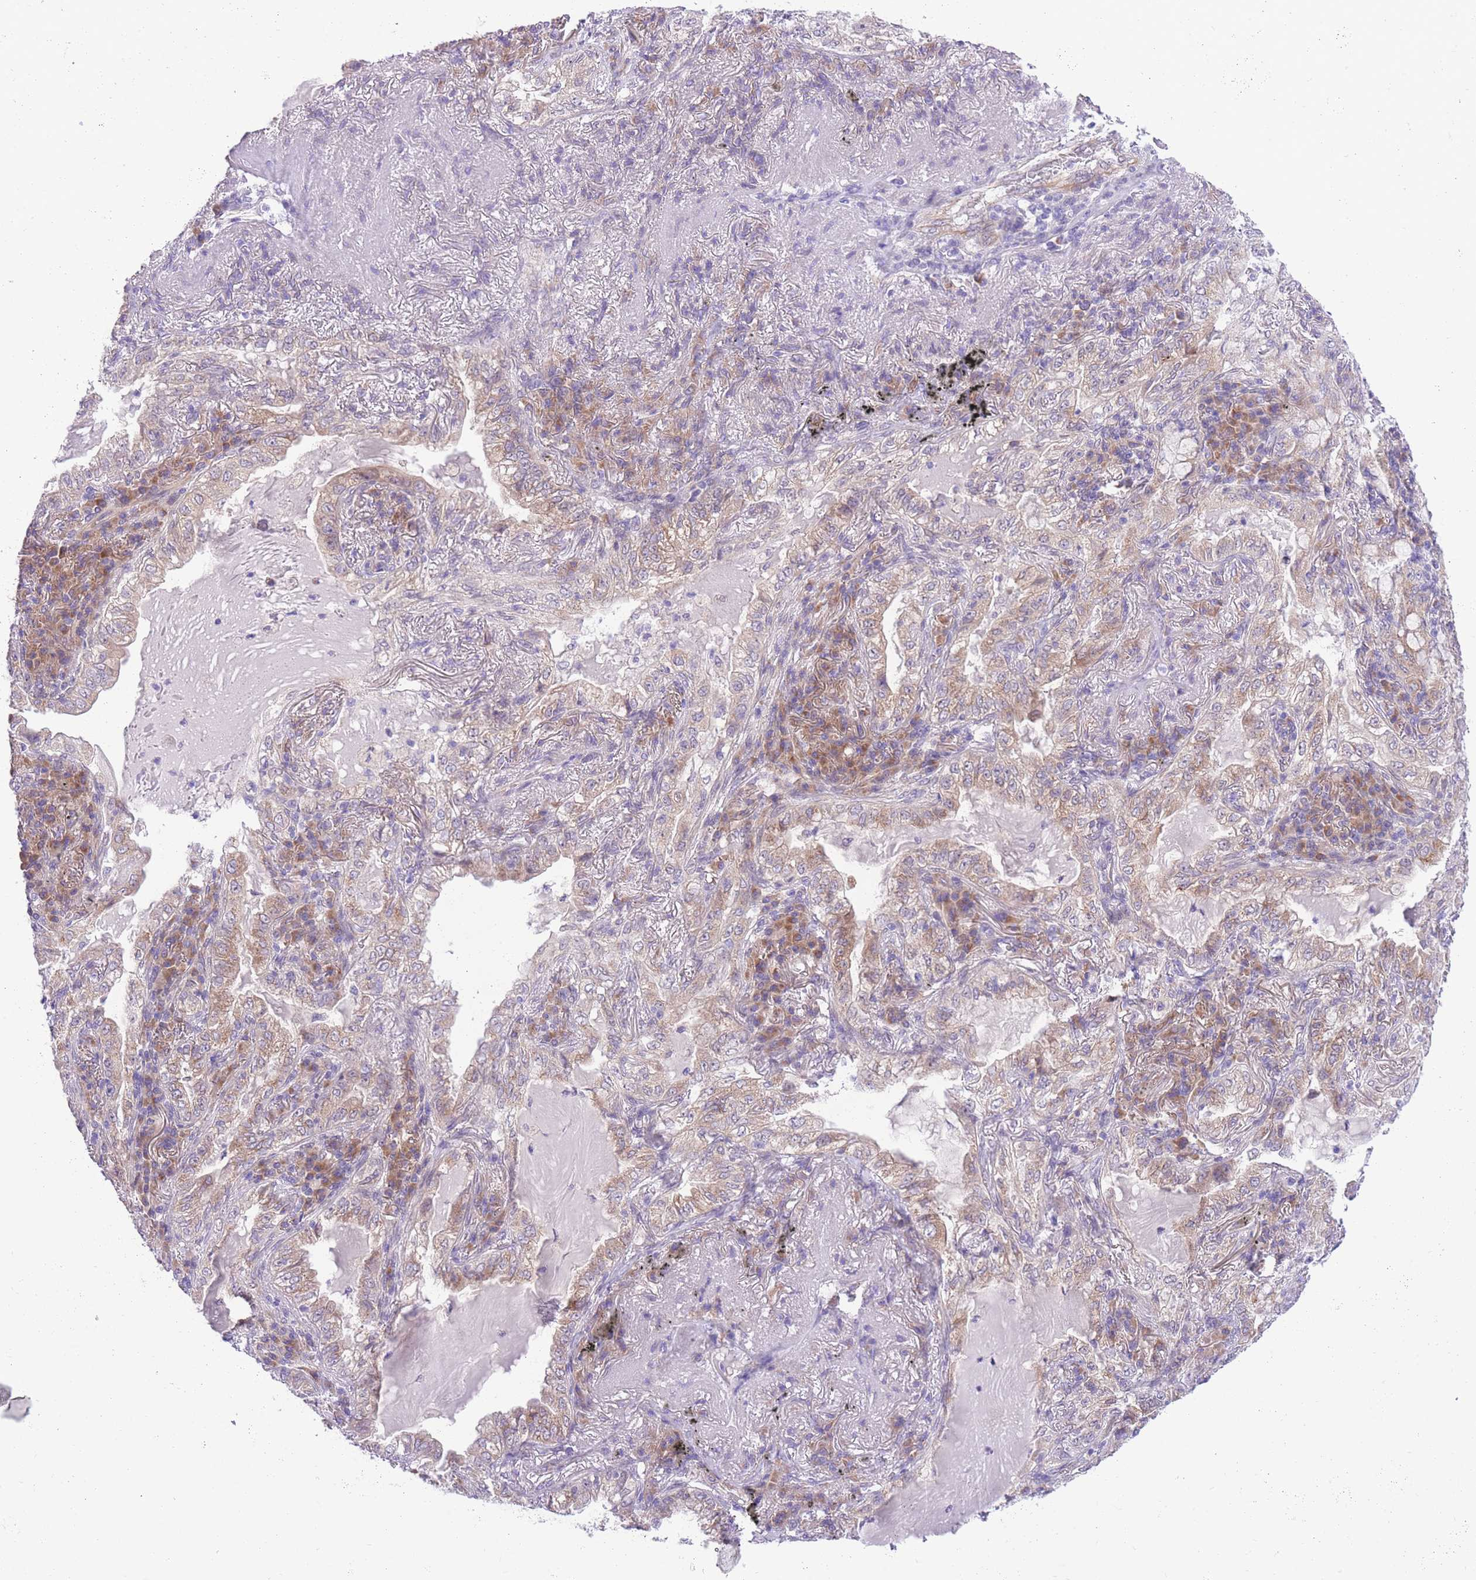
{"staining": {"intensity": "weak", "quantity": "25%-75%", "location": "cytoplasmic/membranous"}, "tissue": "lung cancer", "cell_type": "Tumor cells", "image_type": "cancer", "snomed": [{"axis": "morphology", "description": "Adenocarcinoma, NOS"}, {"axis": "topography", "description": "Lung"}], "caption": "IHC photomicrograph of lung cancer stained for a protein (brown), which displays low levels of weak cytoplasmic/membranous expression in approximately 25%-75% of tumor cells.", "gene": "WWOX", "patient": {"sex": "female", "age": 73}}